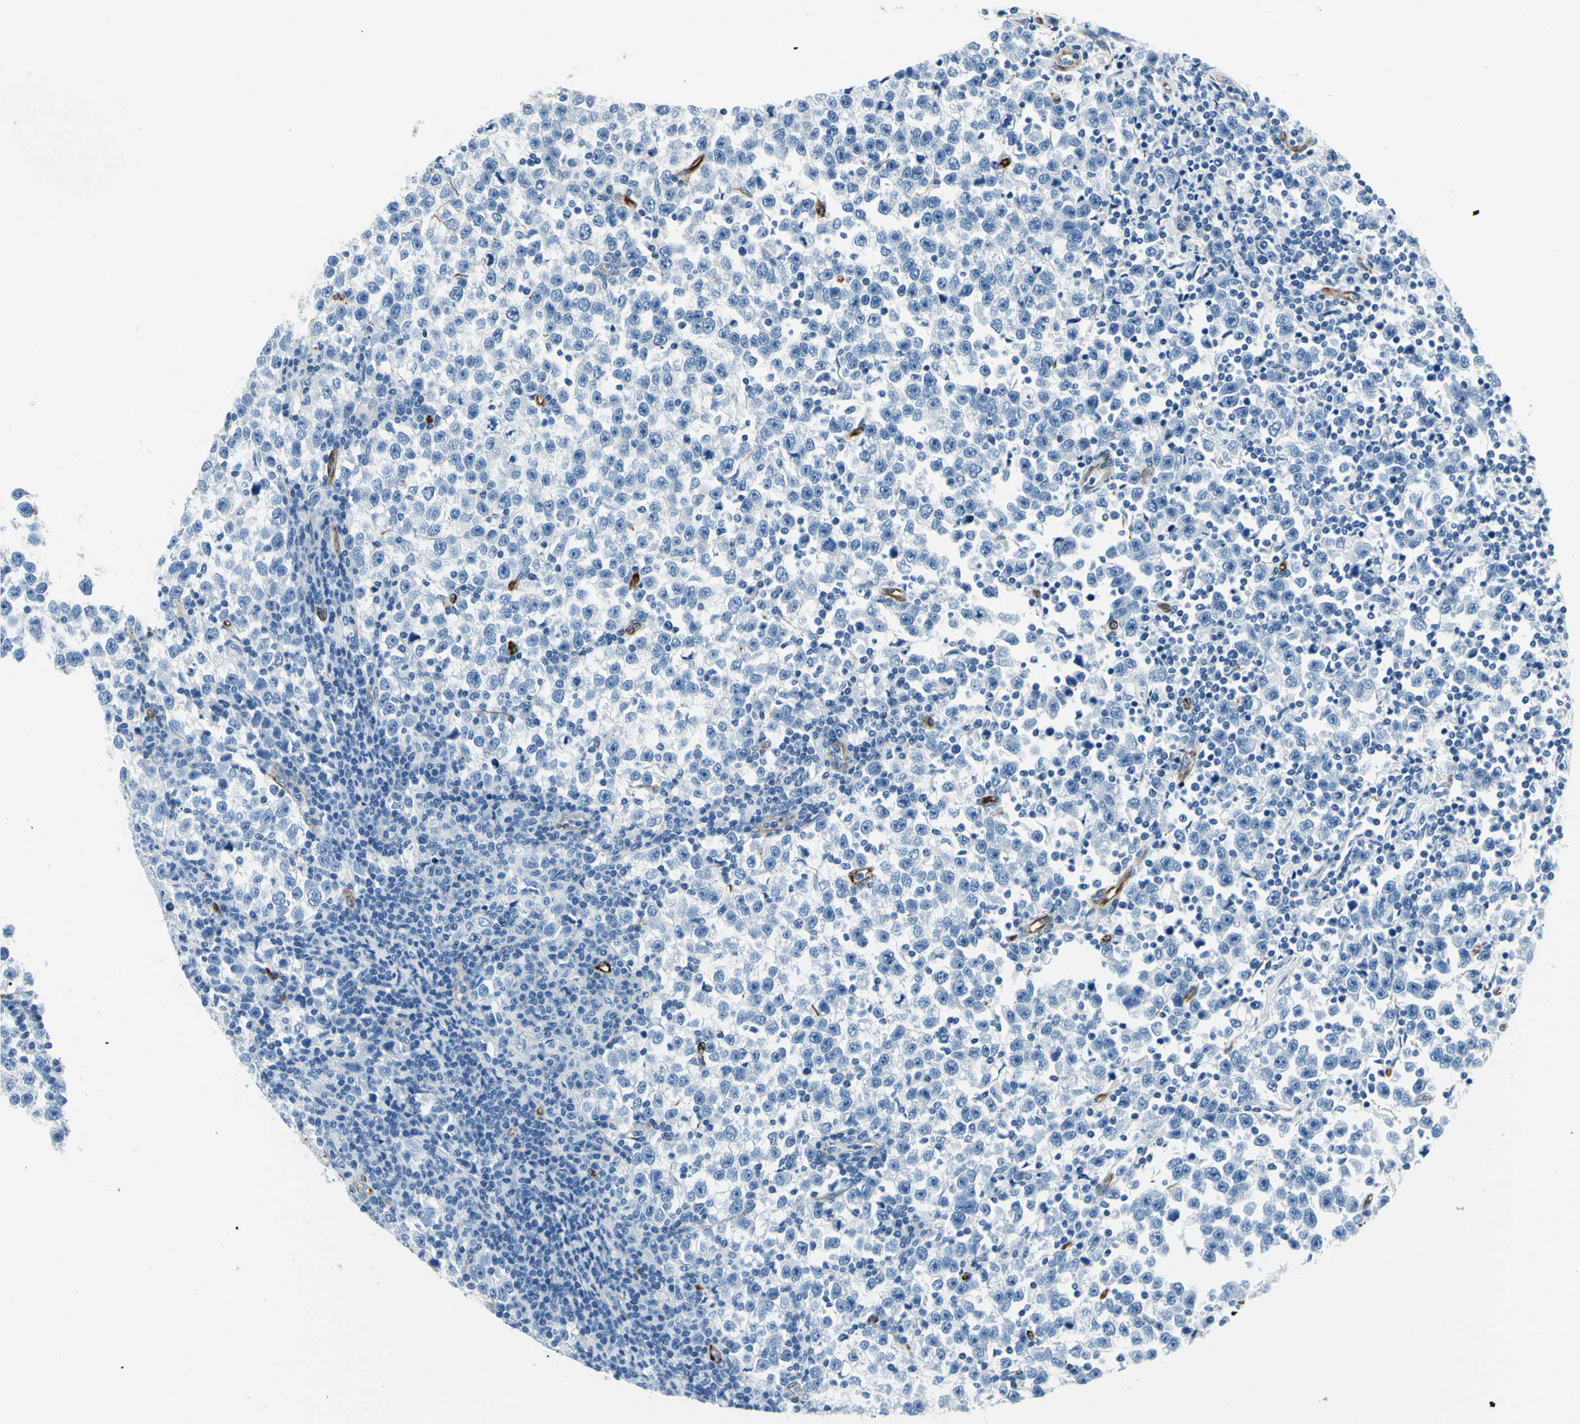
{"staining": {"intensity": "negative", "quantity": "none", "location": "none"}, "tissue": "testis cancer", "cell_type": "Tumor cells", "image_type": "cancer", "snomed": [{"axis": "morphology", "description": "Seminoma, NOS"}, {"axis": "topography", "description": "Testis"}], "caption": "Testis cancer was stained to show a protein in brown. There is no significant staining in tumor cells.", "gene": "PTH2R", "patient": {"sex": "male", "age": 43}}